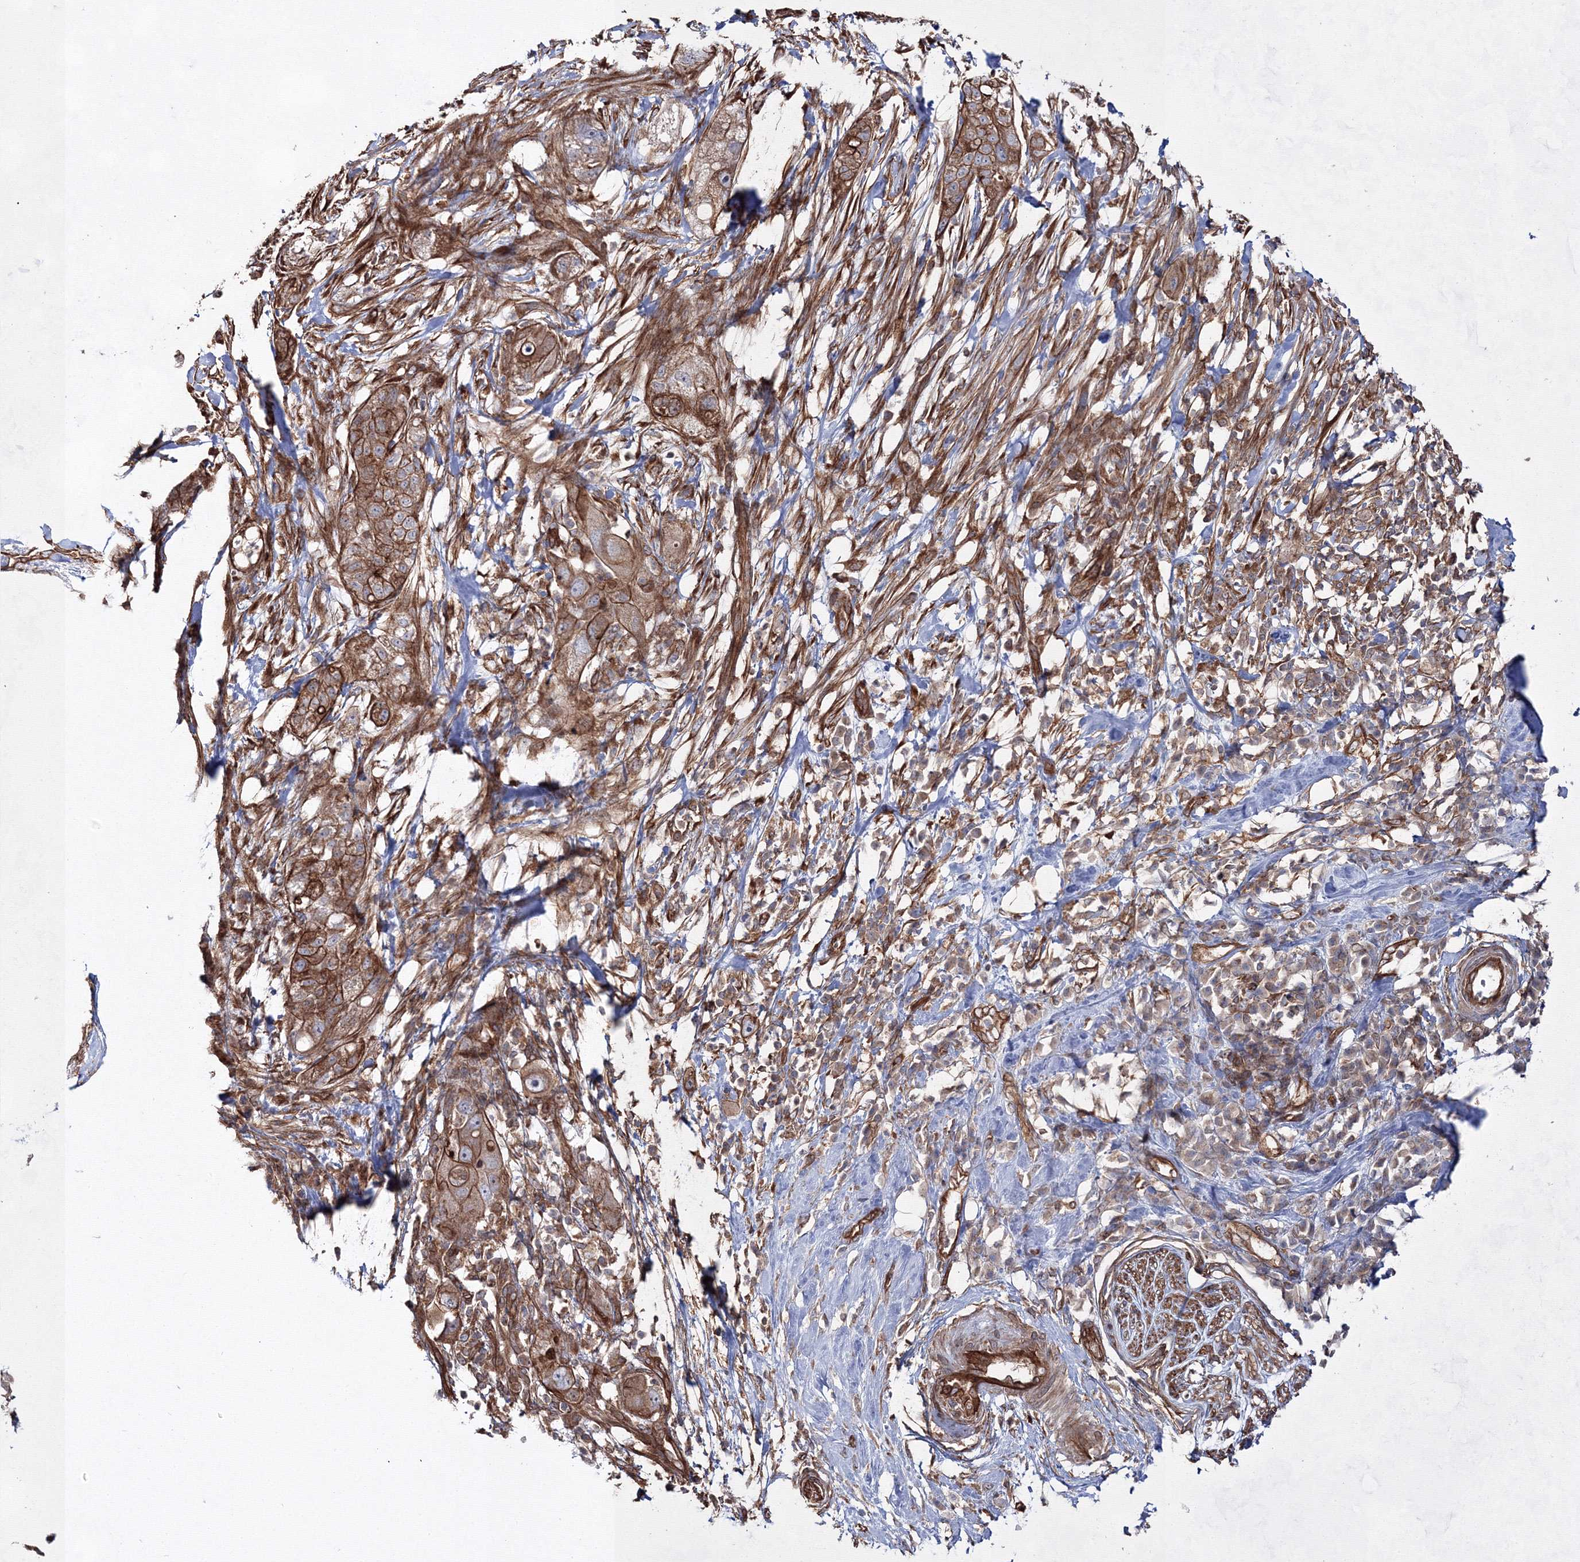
{"staining": {"intensity": "moderate", "quantity": ">75%", "location": "cytoplasmic/membranous"}, "tissue": "pancreatic cancer", "cell_type": "Tumor cells", "image_type": "cancer", "snomed": [{"axis": "morphology", "description": "Adenocarcinoma, NOS"}, {"axis": "topography", "description": "Pancreas"}], "caption": "Immunohistochemical staining of human pancreatic adenocarcinoma exhibits moderate cytoplasmic/membranous protein positivity in approximately >75% of tumor cells.", "gene": "EXOC6", "patient": {"sex": "female", "age": 78}}